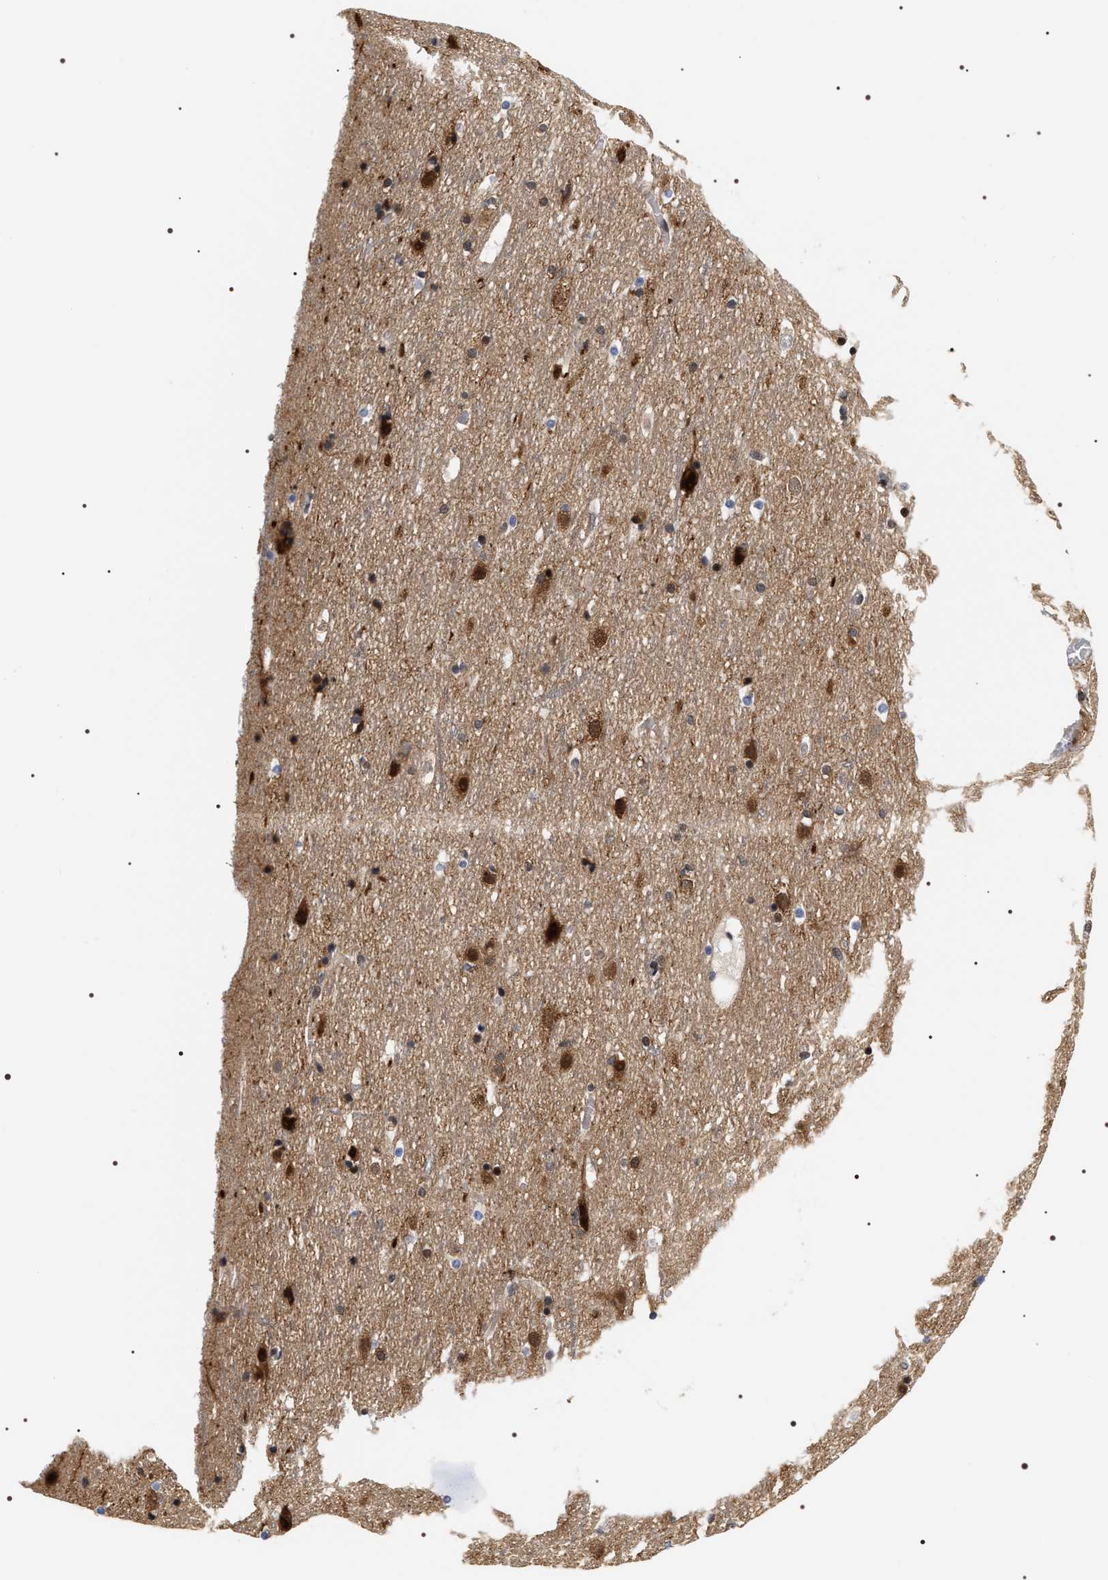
{"staining": {"intensity": "moderate", "quantity": ">75%", "location": "cytoplasmic/membranous"}, "tissue": "cerebral cortex", "cell_type": "Endothelial cells", "image_type": "normal", "snomed": [{"axis": "morphology", "description": "Normal tissue, NOS"}, {"axis": "topography", "description": "Cerebral cortex"}], "caption": "A histopathology image of human cerebral cortex stained for a protein demonstrates moderate cytoplasmic/membranous brown staining in endothelial cells. (DAB (3,3'-diaminobenzidine) = brown stain, brightfield microscopy at high magnification).", "gene": "BAG6", "patient": {"sex": "male", "age": 45}}